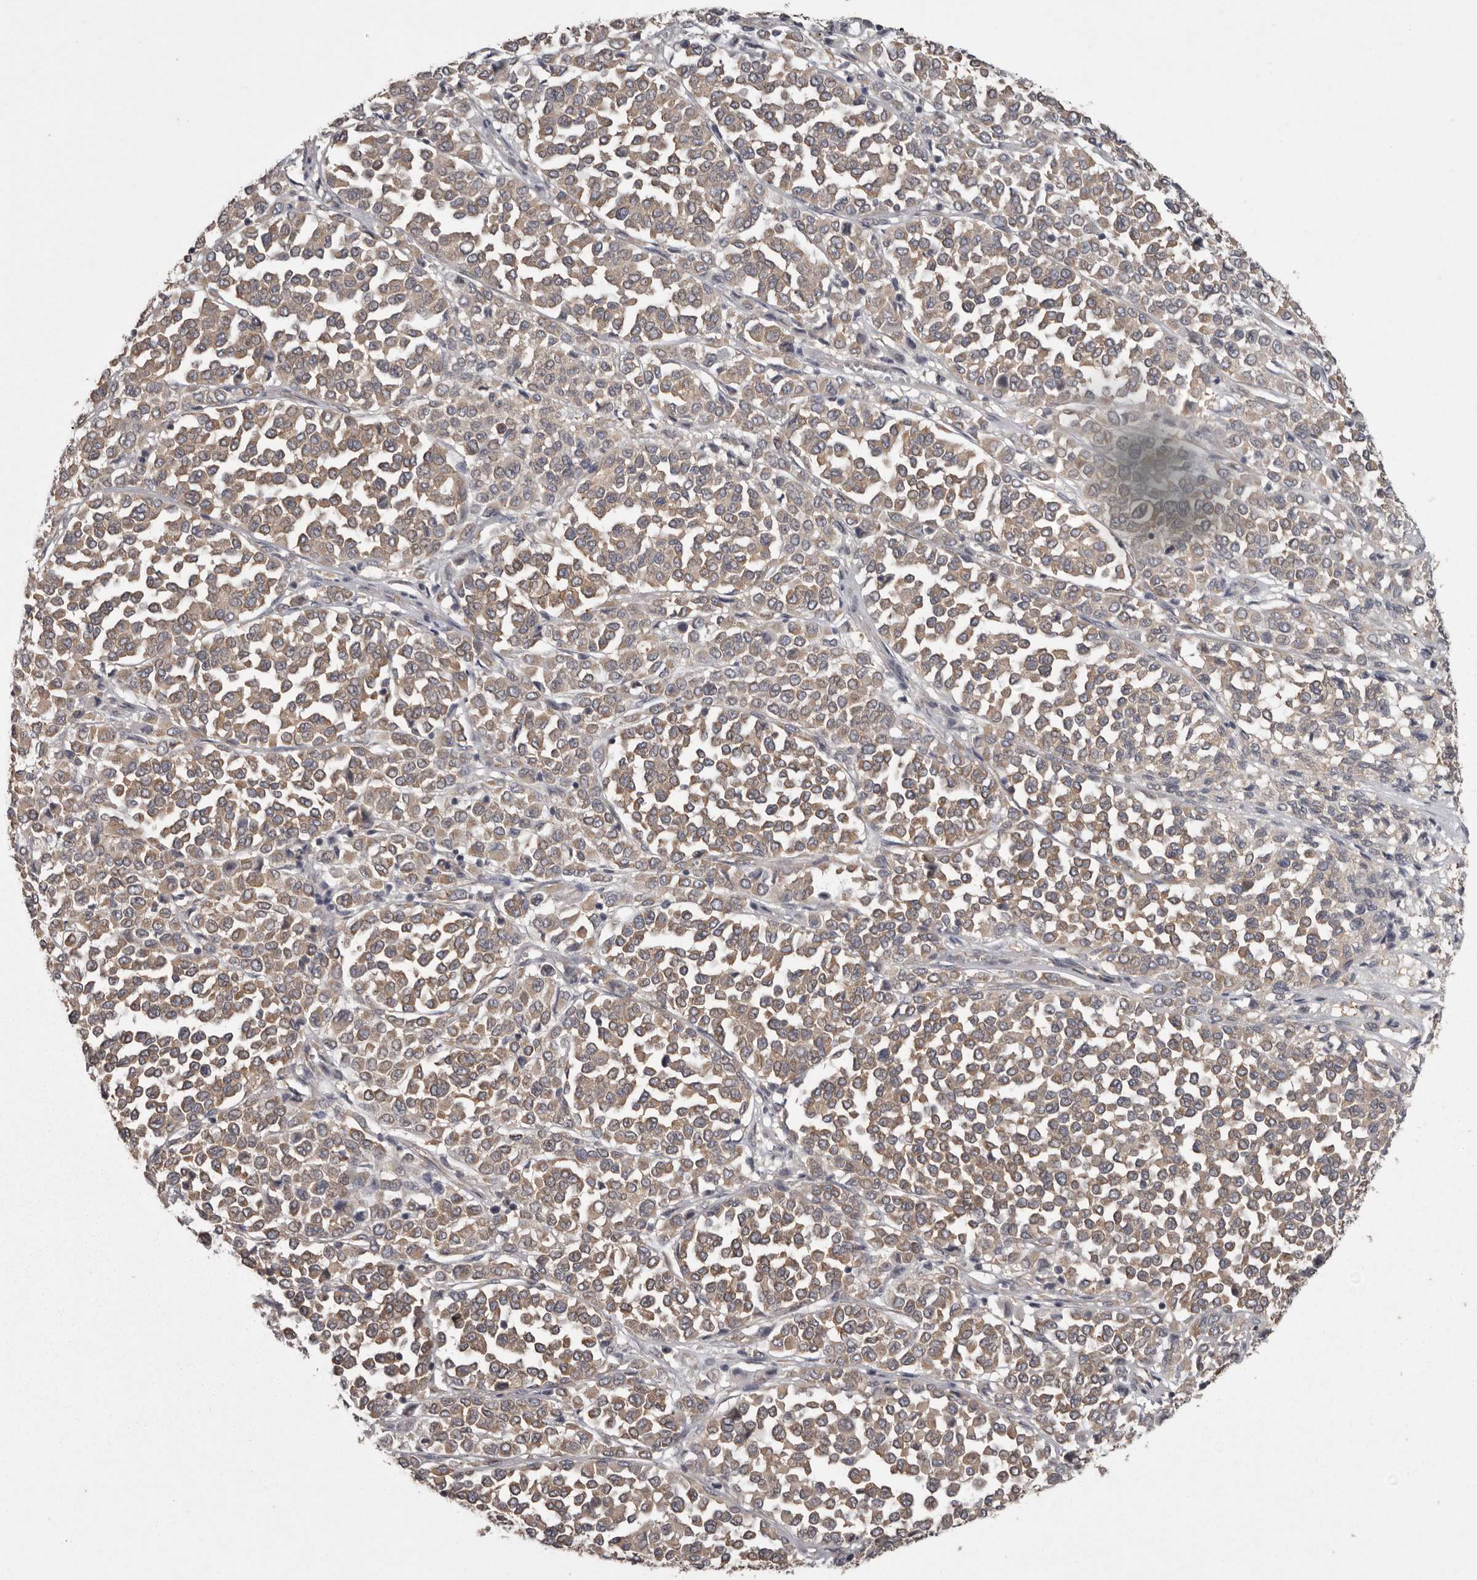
{"staining": {"intensity": "moderate", "quantity": ">75%", "location": "cytoplasmic/membranous"}, "tissue": "melanoma", "cell_type": "Tumor cells", "image_type": "cancer", "snomed": [{"axis": "morphology", "description": "Malignant melanoma, Metastatic site"}, {"axis": "topography", "description": "Pancreas"}], "caption": "Immunohistochemical staining of human malignant melanoma (metastatic site) demonstrates moderate cytoplasmic/membranous protein expression in approximately >75% of tumor cells.", "gene": "DARS1", "patient": {"sex": "female", "age": 30}}